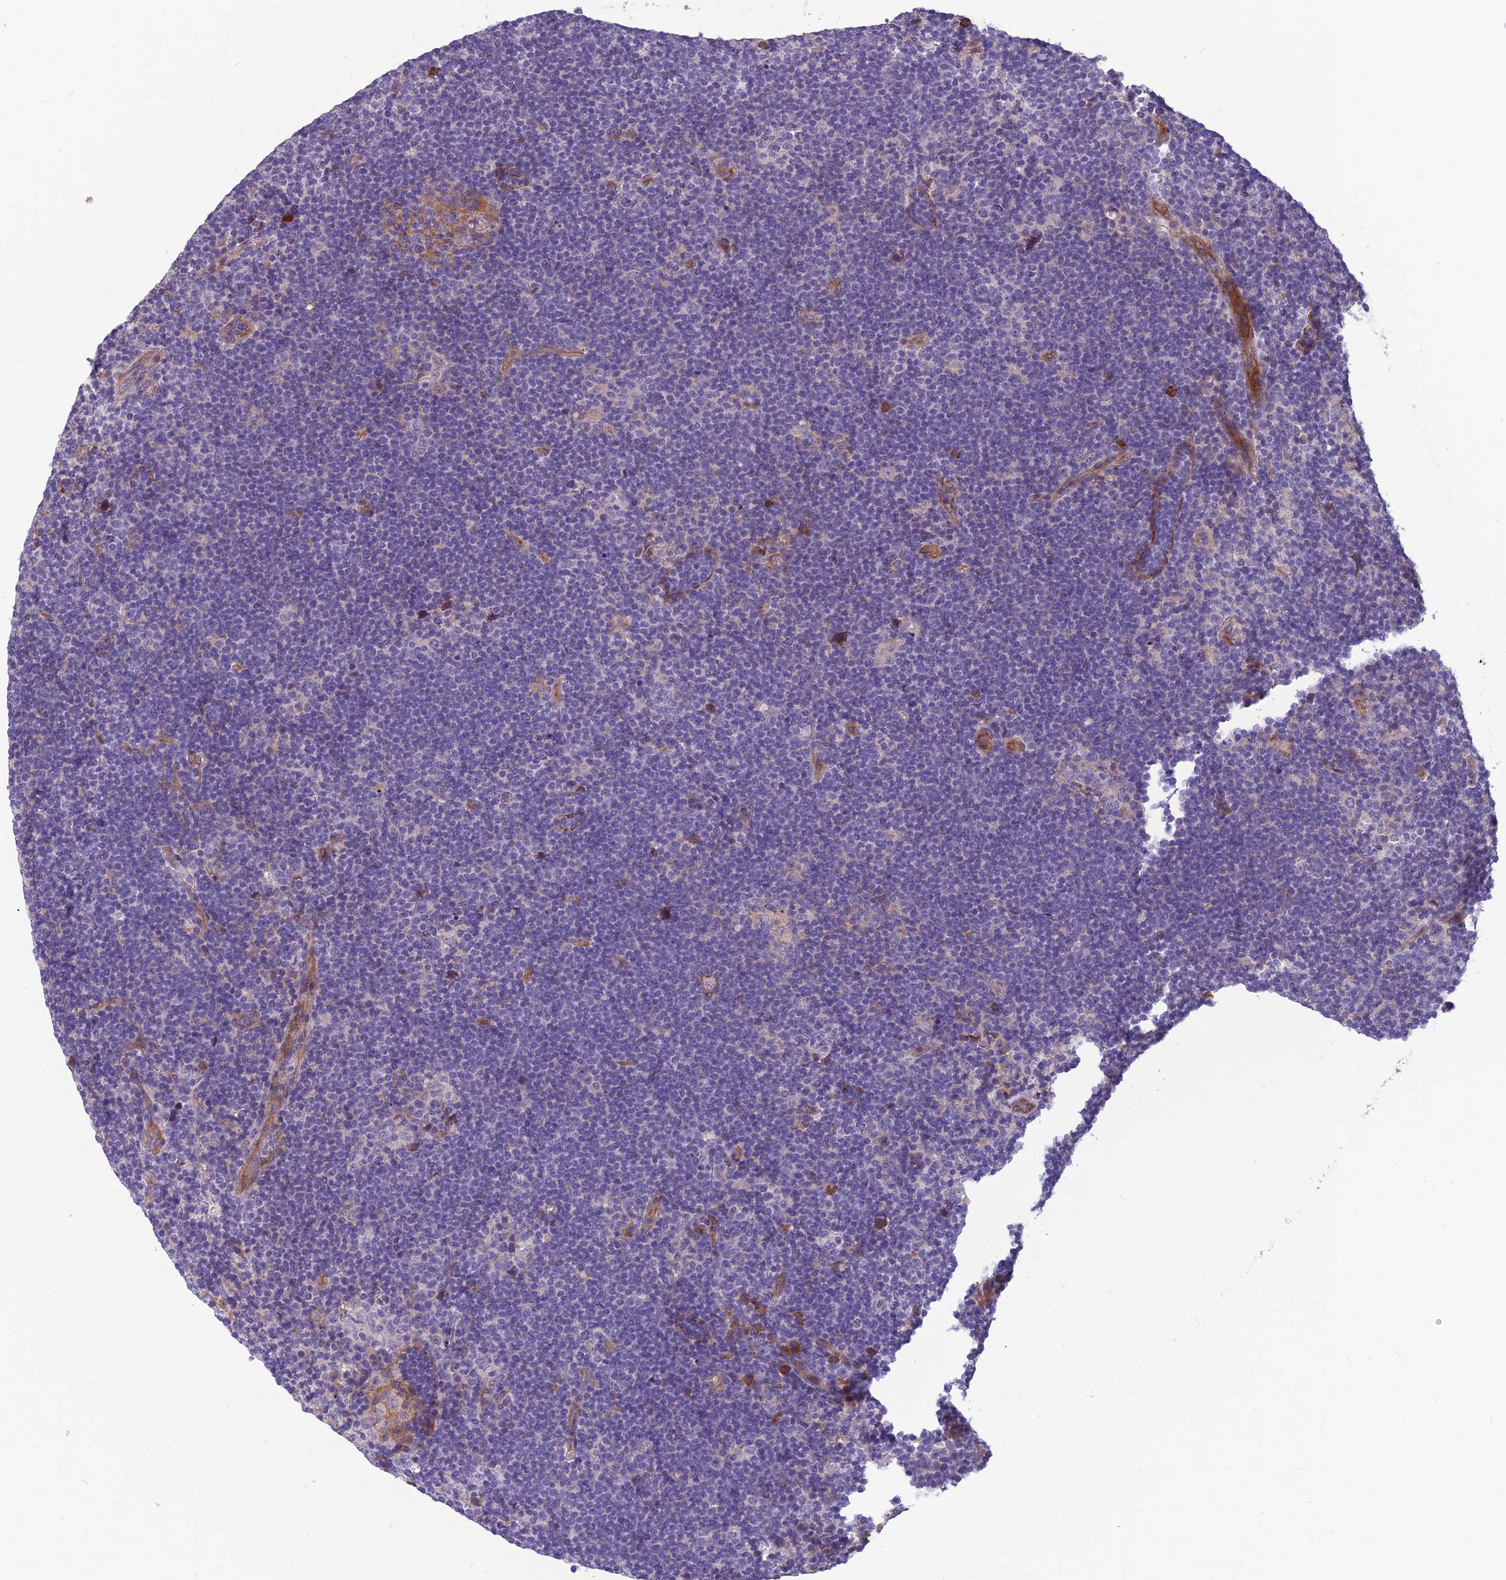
{"staining": {"intensity": "negative", "quantity": "none", "location": "none"}, "tissue": "lymphoma", "cell_type": "Tumor cells", "image_type": "cancer", "snomed": [{"axis": "morphology", "description": "Hodgkin's disease, NOS"}, {"axis": "topography", "description": "Lymph node"}], "caption": "Lymphoma was stained to show a protein in brown. There is no significant staining in tumor cells.", "gene": "TSPAN15", "patient": {"sex": "female", "age": 57}}